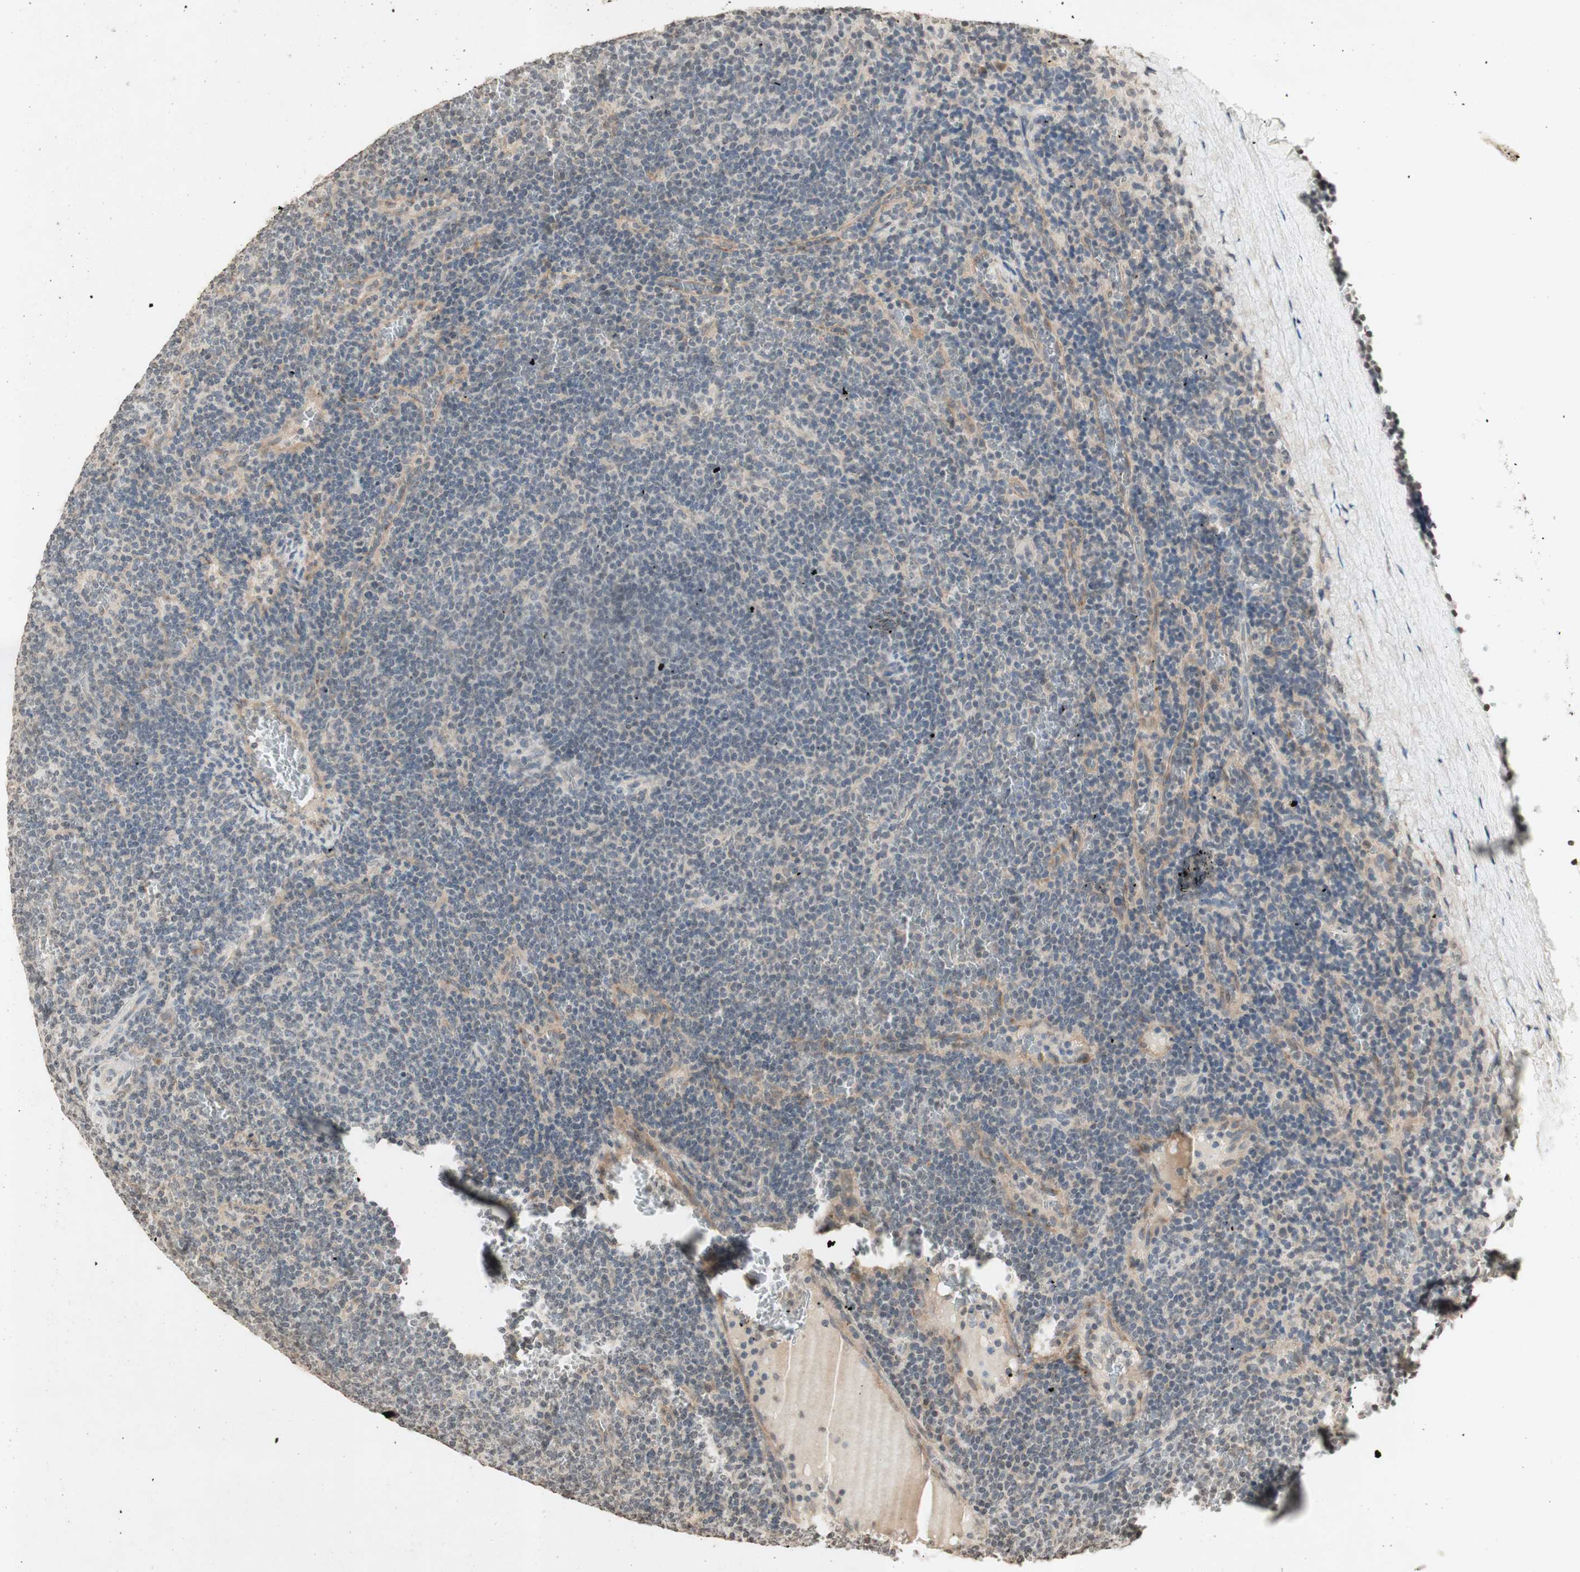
{"staining": {"intensity": "negative", "quantity": "none", "location": "none"}, "tissue": "lymphoma", "cell_type": "Tumor cells", "image_type": "cancer", "snomed": [{"axis": "morphology", "description": "Malignant lymphoma, non-Hodgkin's type, Low grade"}, {"axis": "topography", "description": "Spleen"}], "caption": "Immunohistochemistry (IHC) histopathology image of low-grade malignant lymphoma, non-Hodgkin's type stained for a protein (brown), which displays no expression in tumor cells. Nuclei are stained in blue.", "gene": "GLI1", "patient": {"sex": "female", "age": 50}}